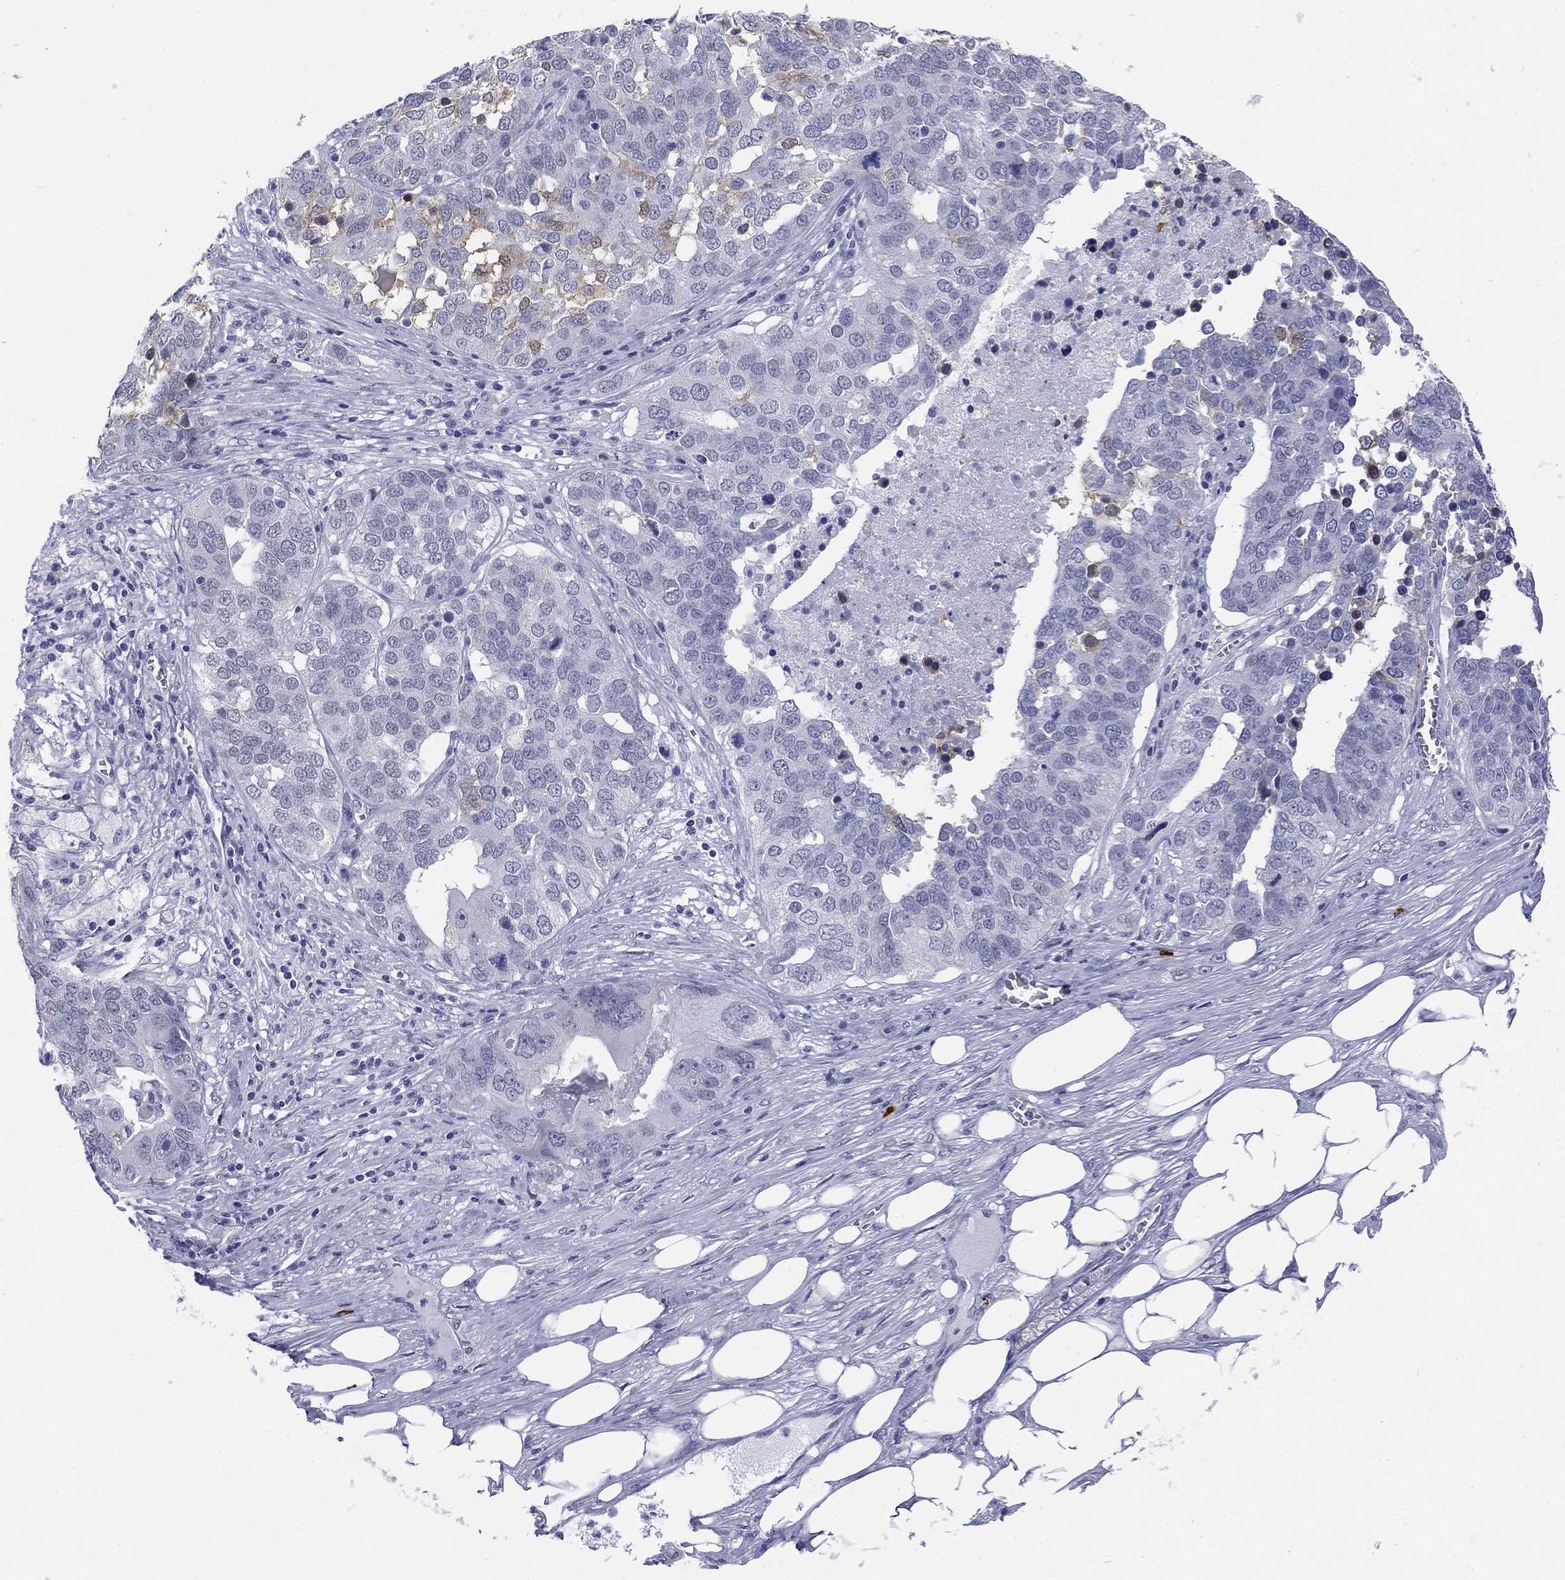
{"staining": {"intensity": "weak", "quantity": "<25%", "location": "cytoplasmic/membranous,nuclear"}, "tissue": "ovarian cancer", "cell_type": "Tumor cells", "image_type": "cancer", "snomed": [{"axis": "morphology", "description": "Carcinoma, endometroid"}, {"axis": "topography", "description": "Soft tissue"}, {"axis": "topography", "description": "Ovary"}], "caption": "Photomicrograph shows no significant protein positivity in tumor cells of ovarian cancer.", "gene": "ECEL1", "patient": {"sex": "female", "age": 52}}